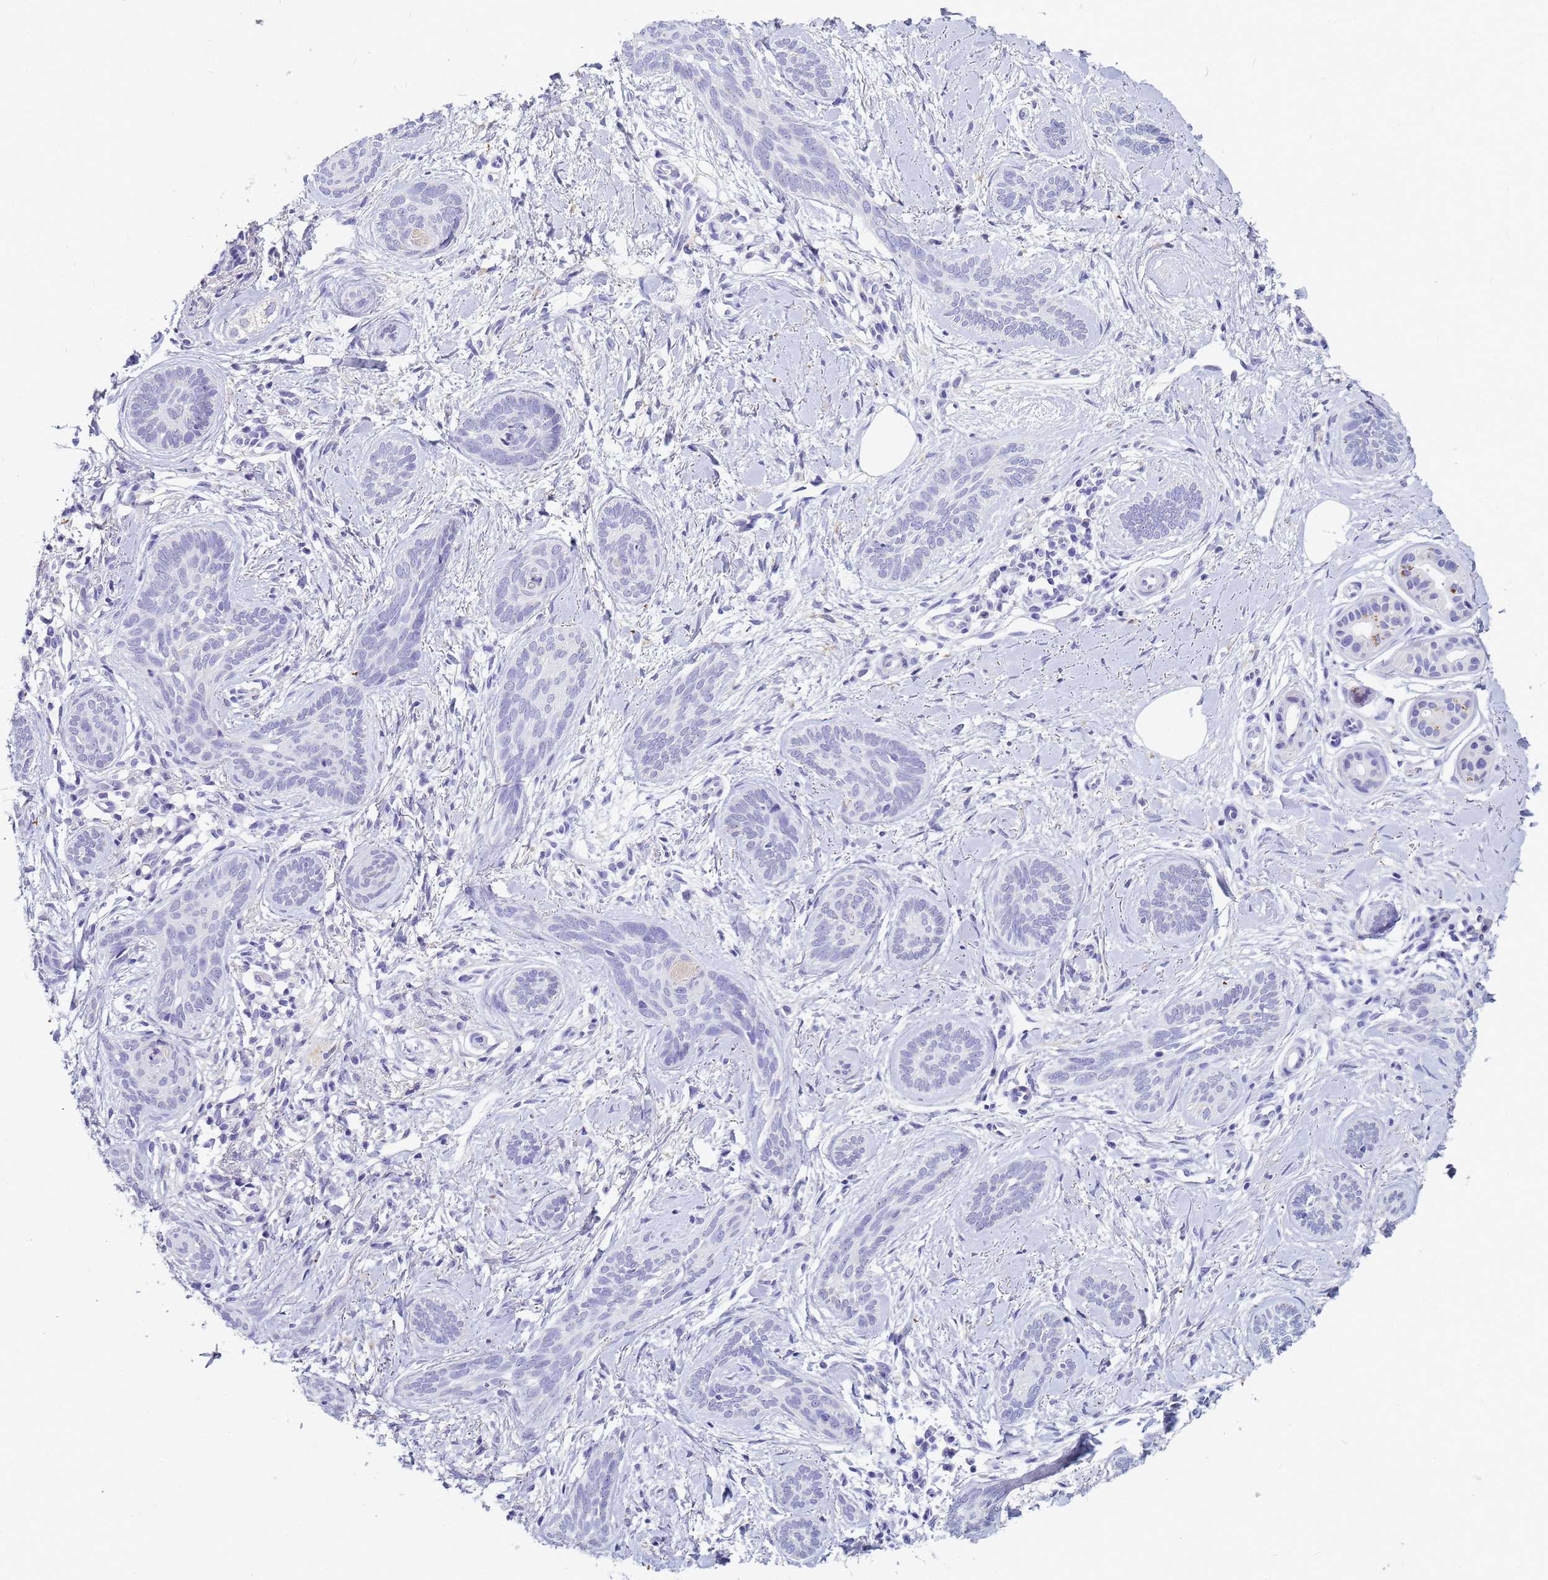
{"staining": {"intensity": "negative", "quantity": "none", "location": "none"}, "tissue": "skin cancer", "cell_type": "Tumor cells", "image_type": "cancer", "snomed": [{"axis": "morphology", "description": "Basal cell carcinoma"}, {"axis": "topography", "description": "Skin"}], "caption": "Immunohistochemistry (IHC) micrograph of neoplastic tissue: human skin basal cell carcinoma stained with DAB (3,3'-diaminobenzidine) reveals no significant protein staining in tumor cells.", "gene": "B3GNT8", "patient": {"sex": "female", "age": 81}}